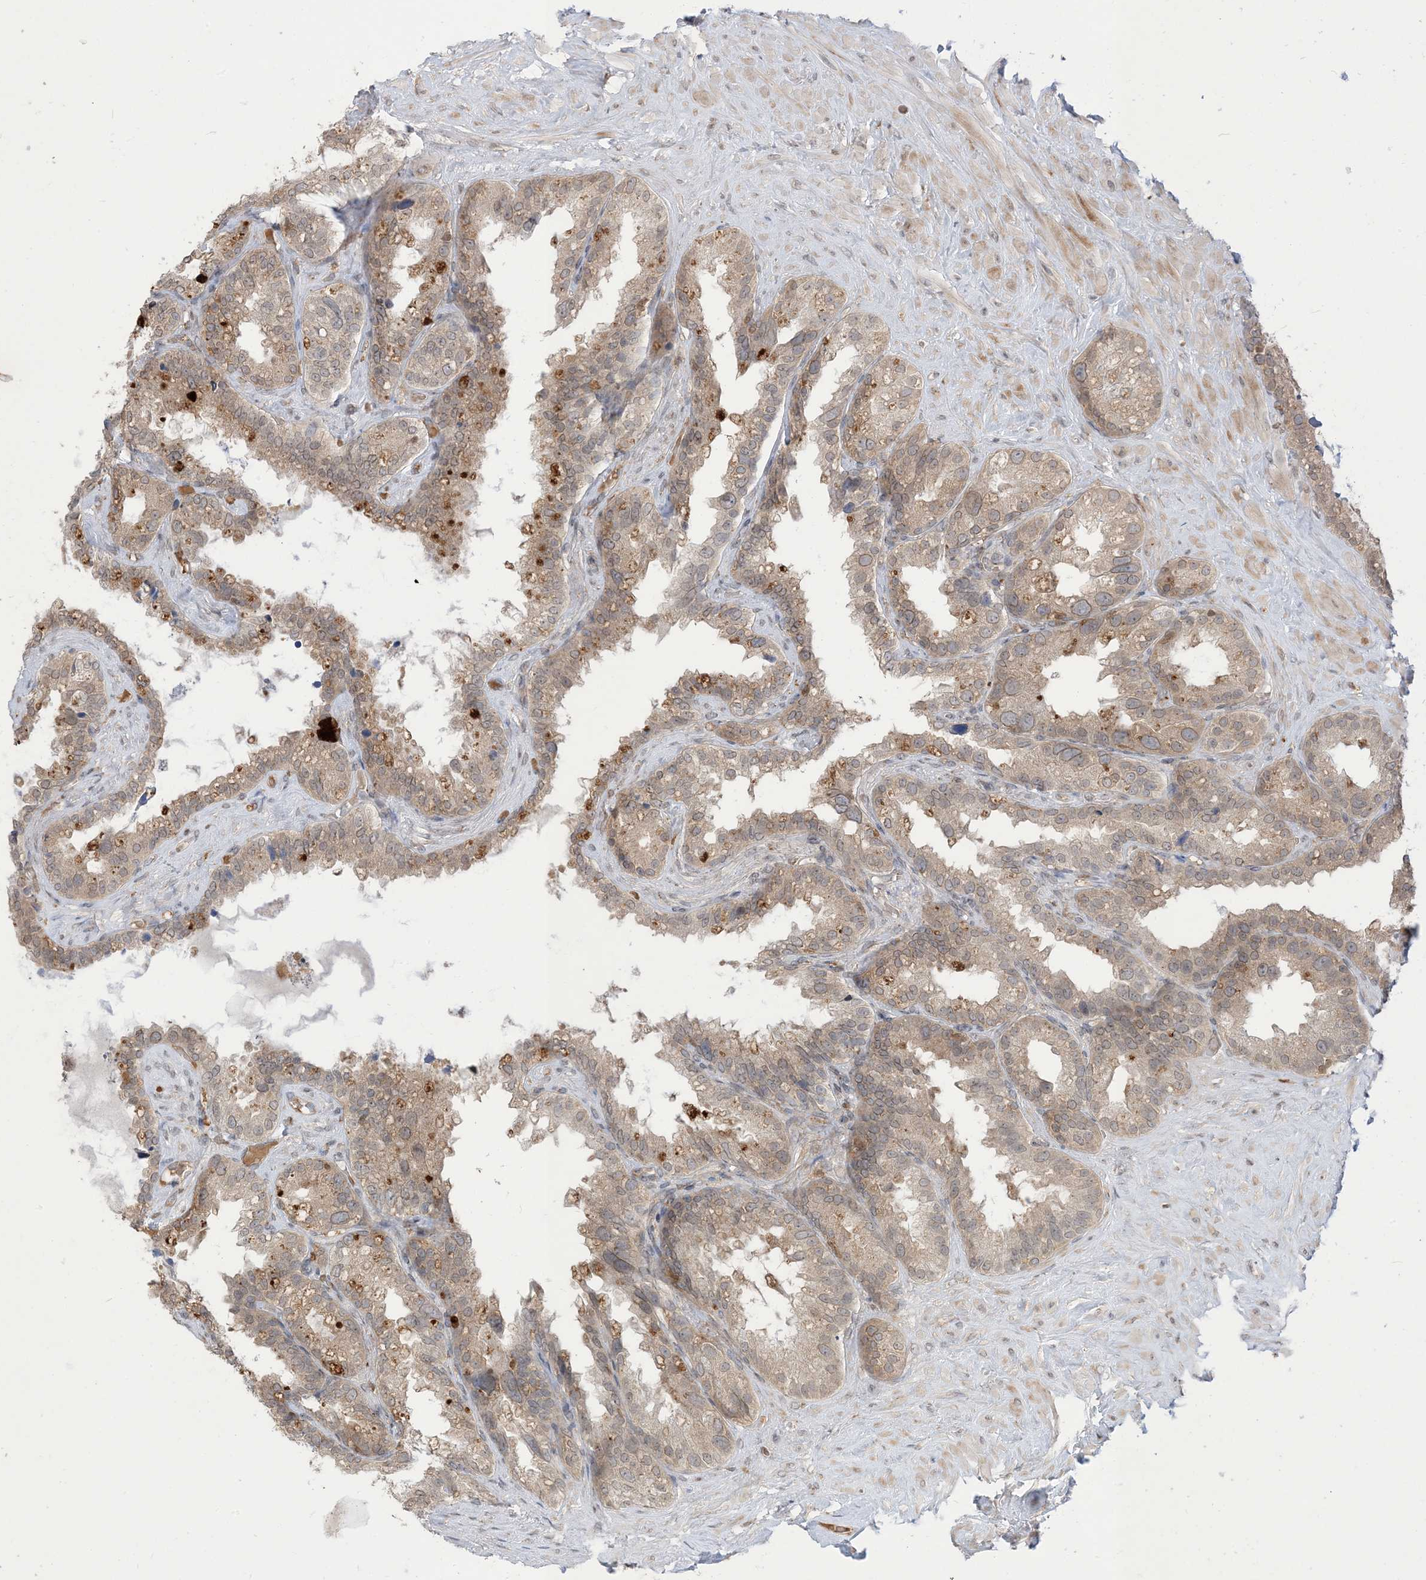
{"staining": {"intensity": "weak", "quantity": ">75%", "location": "cytoplasmic/membranous,nuclear"}, "tissue": "seminal vesicle", "cell_type": "Glandular cells", "image_type": "normal", "snomed": [{"axis": "morphology", "description": "Normal tissue, NOS"}, {"axis": "topography", "description": "Seminal veicle"}], "caption": "Immunohistochemistry staining of benign seminal vesicle, which shows low levels of weak cytoplasmic/membranous,nuclear positivity in approximately >75% of glandular cells indicating weak cytoplasmic/membranous,nuclear protein staining. The staining was performed using DAB (brown) for protein detection and nuclei were counterstained in hematoxylin (blue).", "gene": "NAGK", "patient": {"sex": "male", "age": 80}}